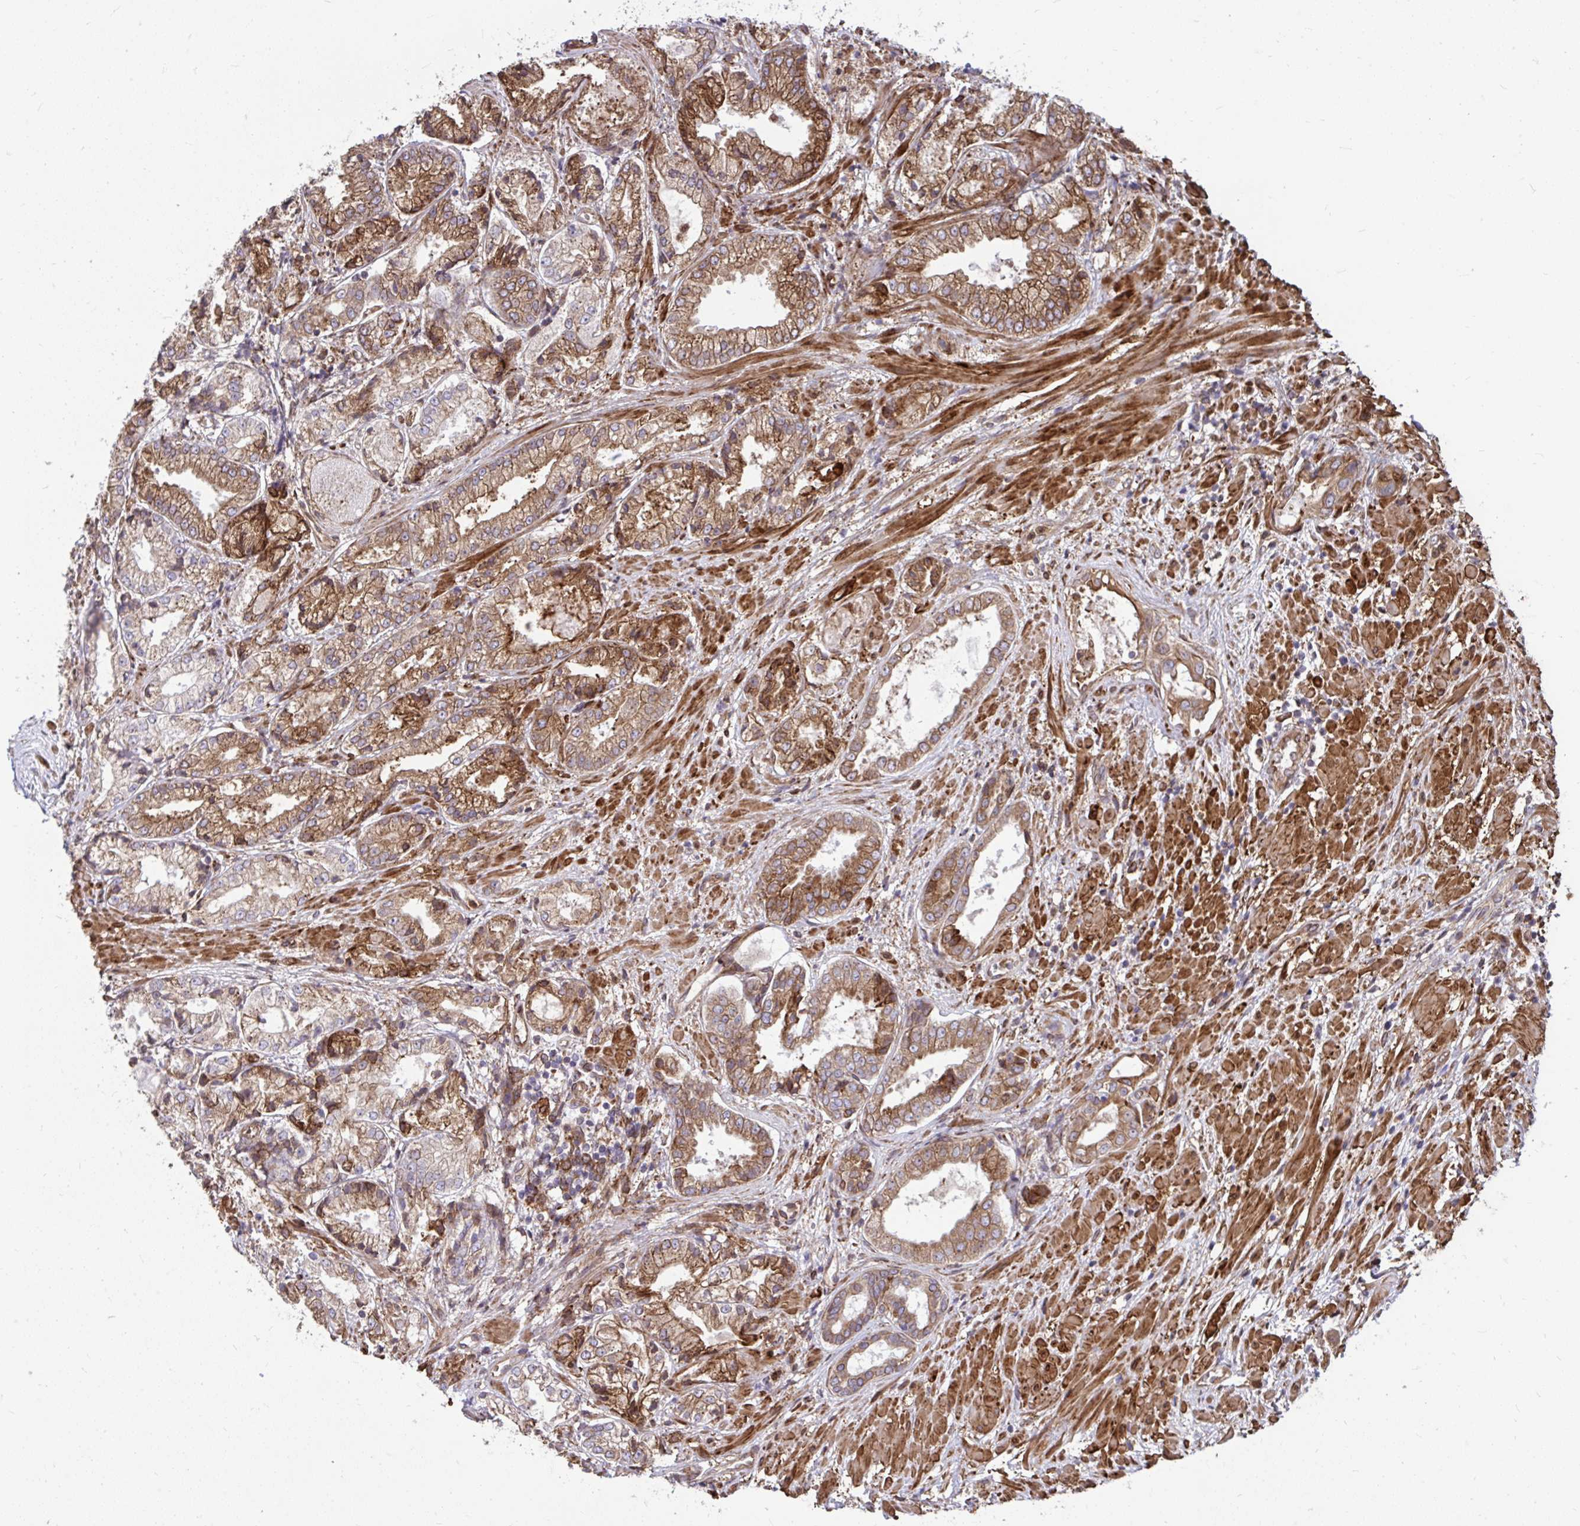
{"staining": {"intensity": "moderate", "quantity": "25%-75%", "location": "cytoplasmic/membranous"}, "tissue": "prostate cancer", "cell_type": "Tumor cells", "image_type": "cancer", "snomed": [{"axis": "morphology", "description": "Adenocarcinoma, High grade"}, {"axis": "topography", "description": "Prostate"}], "caption": "Immunohistochemical staining of human prostate cancer (adenocarcinoma (high-grade)) demonstrates moderate cytoplasmic/membranous protein staining in about 25%-75% of tumor cells.", "gene": "STIM2", "patient": {"sex": "male", "age": 61}}